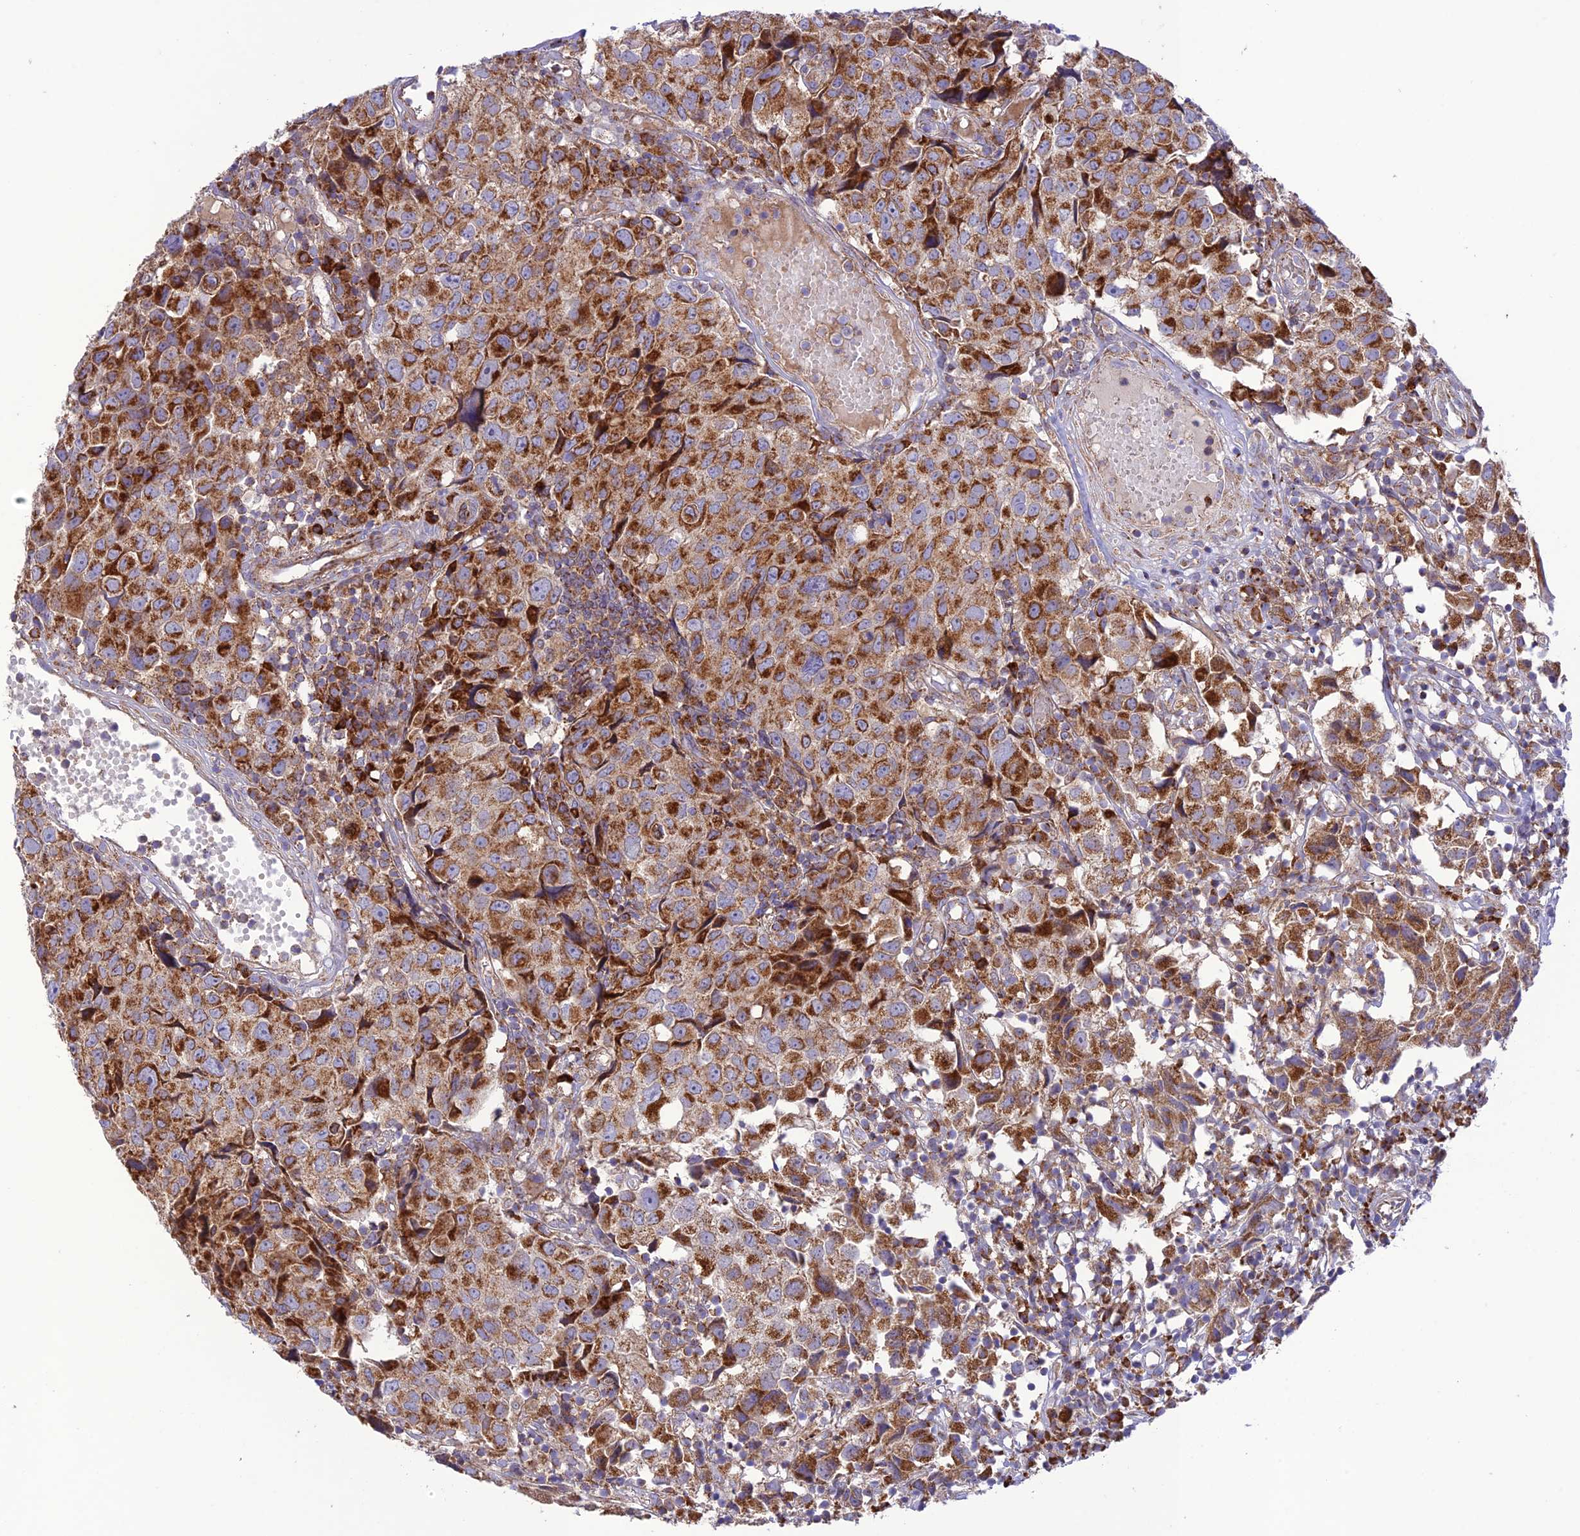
{"staining": {"intensity": "strong", "quantity": ">75%", "location": "cytoplasmic/membranous"}, "tissue": "urothelial cancer", "cell_type": "Tumor cells", "image_type": "cancer", "snomed": [{"axis": "morphology", "description": "Urothelial carcinoma, High grade"}, {"axis": "topography", "description": "Urinary bladder"}], "caption": "A micrograph of human urothelial carcinoma (high-grade) stained for a protein reveals strong cytoplasmic/membranous brown staining in tumor cells.", "gene": "UAP1L1", "patient": {"sex": "female", "age": 75}}